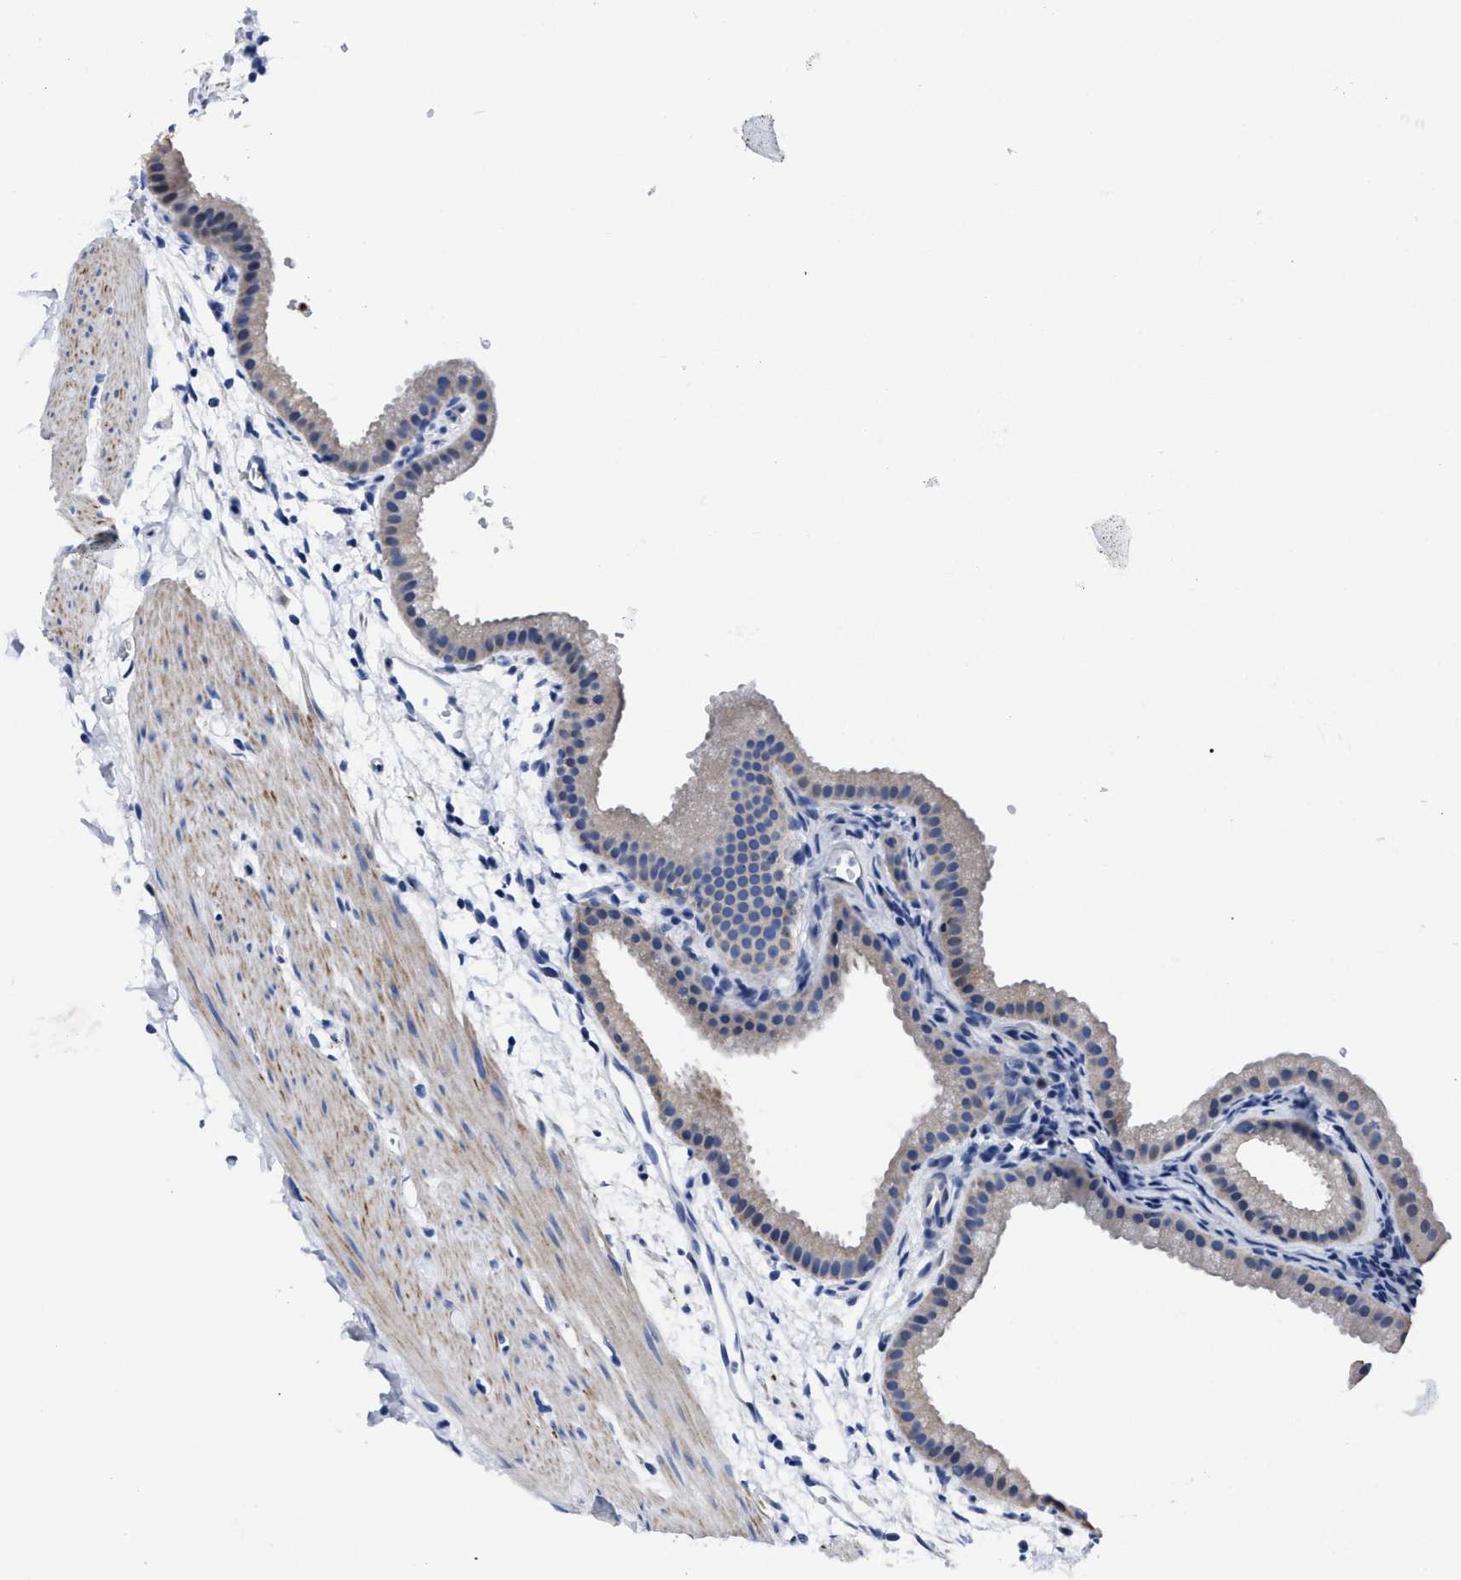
{"staining": {"intensity": "negative", "quantity": "none", "location": "none"}, "tissue": "gallbladder", "cell_type": "Glandular cells", "image_type": "normal", "snomed": [{"axis": "morphology", "description": "Normal tissue, NOS"}, {"axis": "topography", "description": "Gallbladder"}], "caption": "Glandular cells are negative for brown protein staining in benign gallbladder. (DAB immunohistochemistry (IHC), high magnification).", "gene": "MOV10L1", "patient": {"sex": "female", "age": 64}}